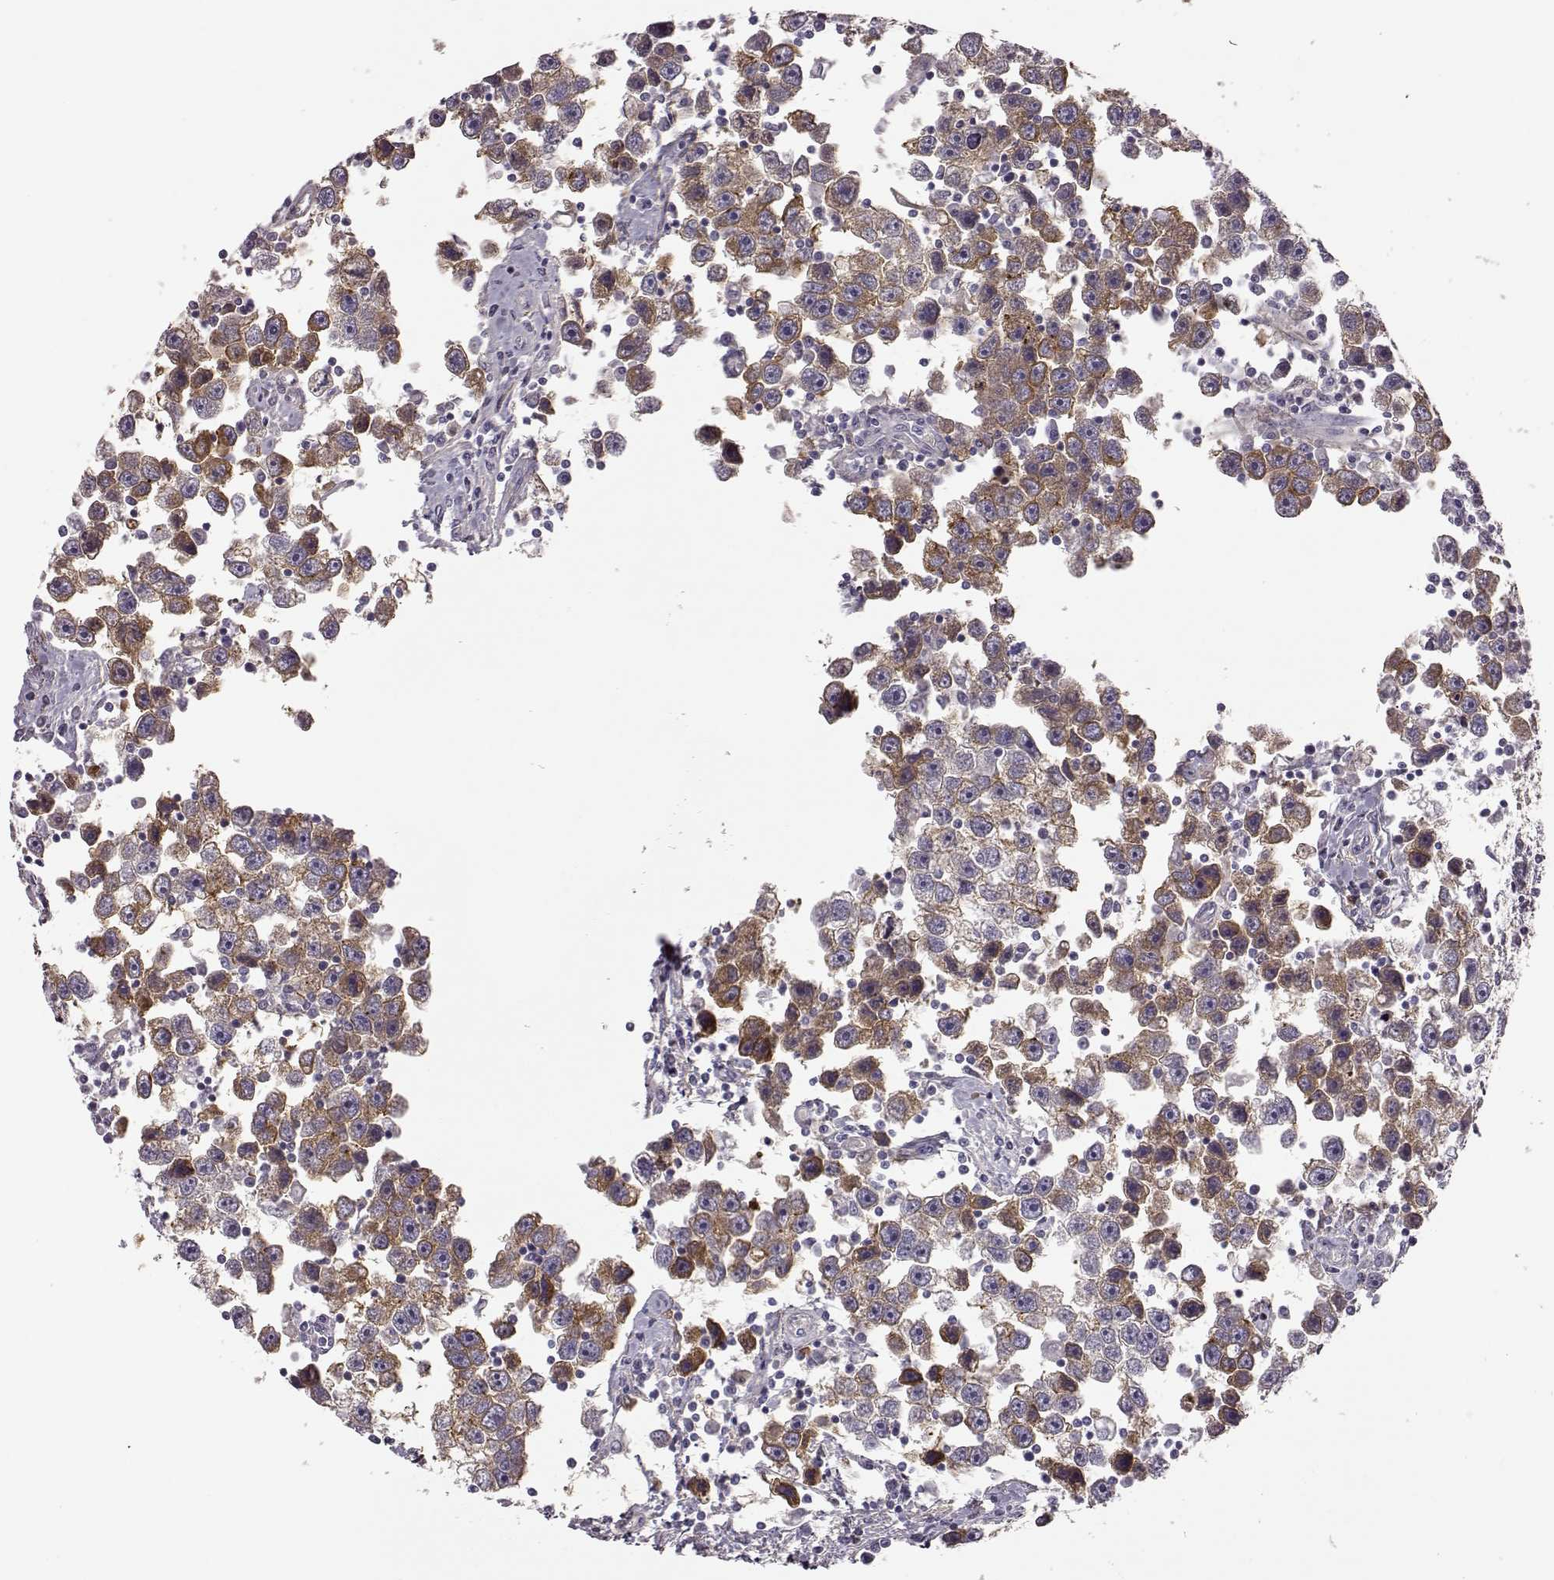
{"staining": {"intensity": "moderate", "quantity": ">75%", "location": "cytoplasmic/membranous"}, "tissue": "testis cancer", "cell_type": "Tumor cells", "image_type": "cancer", "snomed": [{"axis": "morphology", "description": "Seminoma, NOS"}, {"axis": "topography", "description": "Testis"}], "caption": "DAB (3,3'-diaminobenzidine) immunohistochemical staining of seminoma (testis) reveals moderate cytoplasmic/membranous protein staining in approximately >75% of tumor cells. Nuclei are stained in blue.", "gene": "TRIM69", "patient": {"sex": "male", "age": 30}}